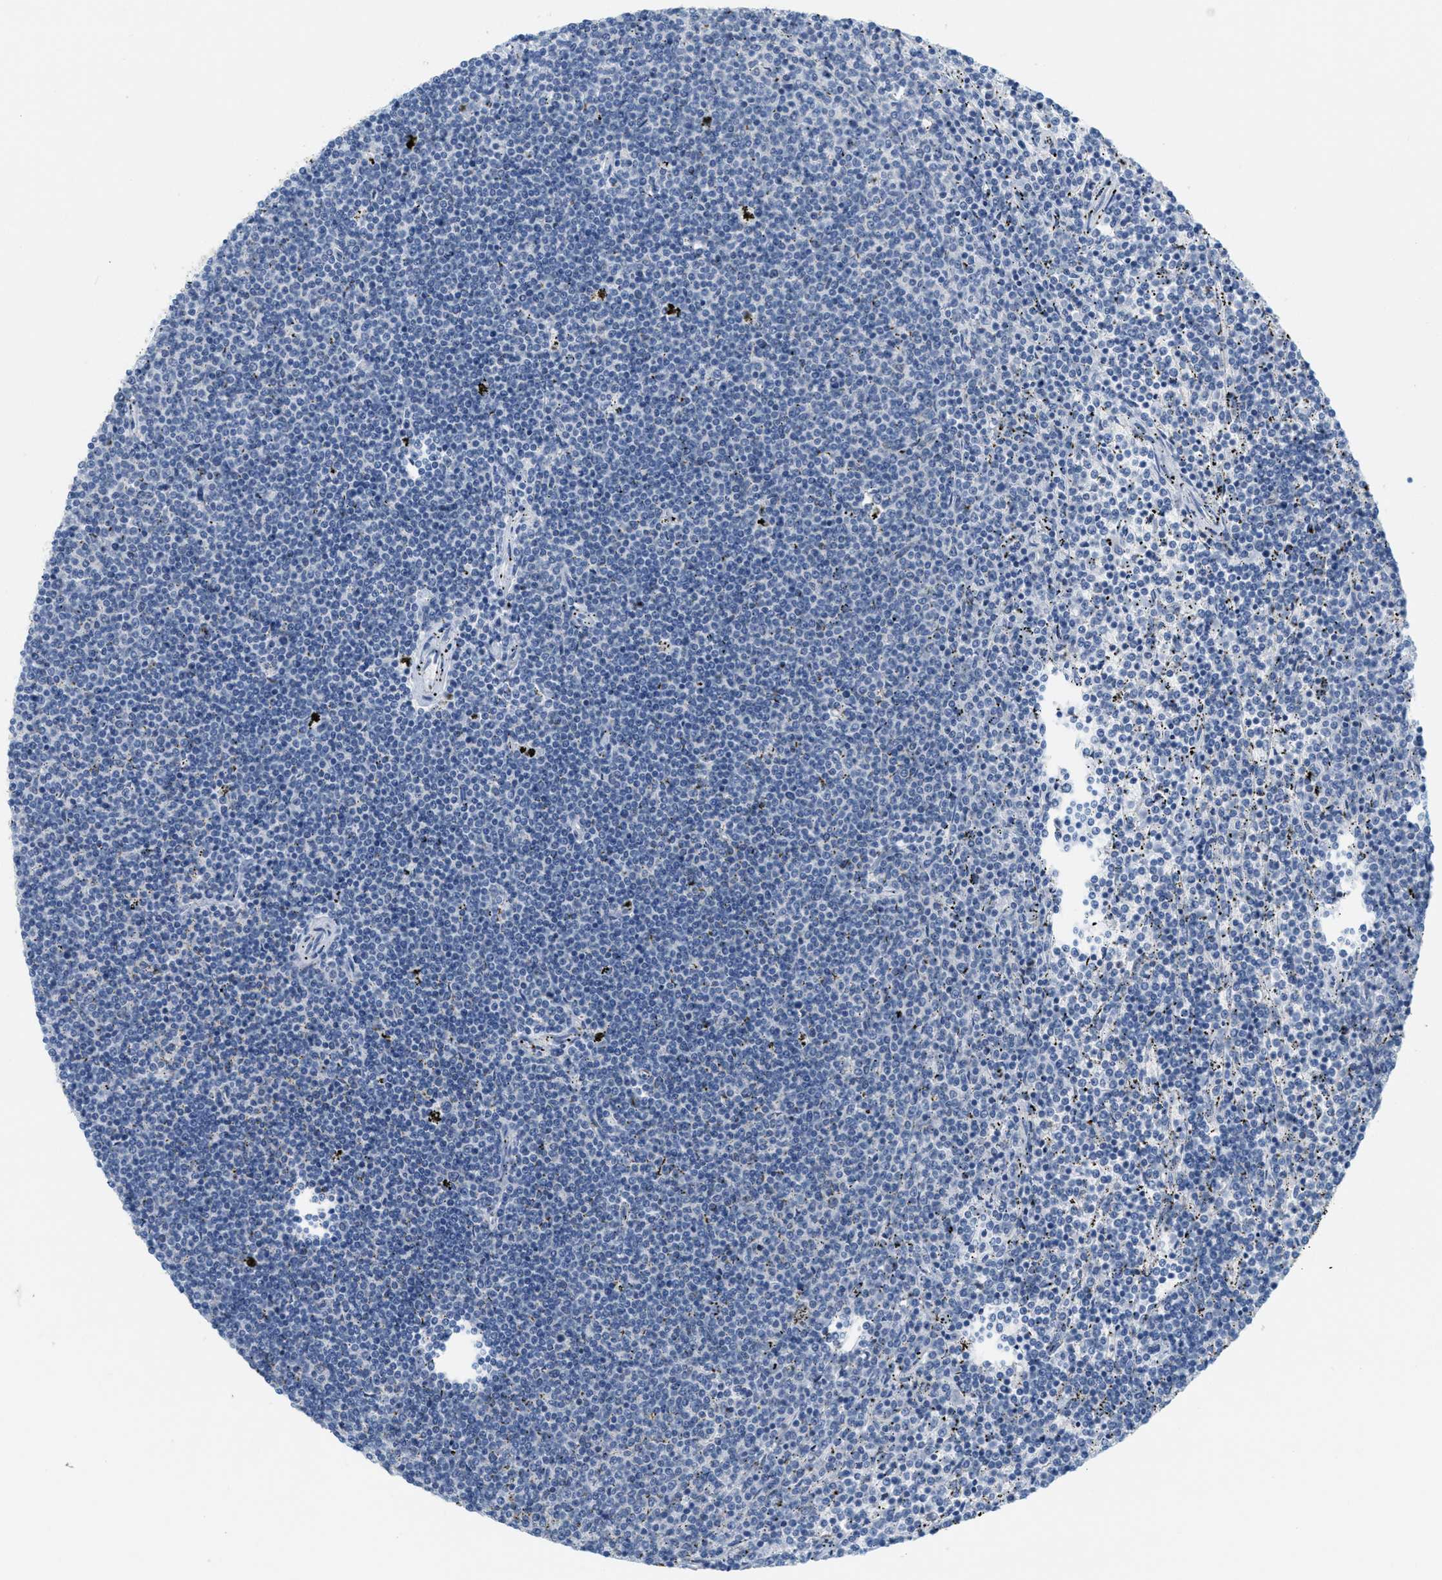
{"staining": {"intensity": "negative", "quantity": "none", "location": "none"}, "tissue": "lymphoma", "cell_type": "Tumor cells", "image_type": "cancer", "snomed": [{"axis": "morphology", "description": "Malignant lymphoma, non-Hodgkin's type, Low grade"}, {"axis": "topography", "description": "Spleen"}], "caption": "Tumor cells show no significant expression in lymphoma.", "gene": "TEX264", "patient": {"sex": "female", "age": 50}}